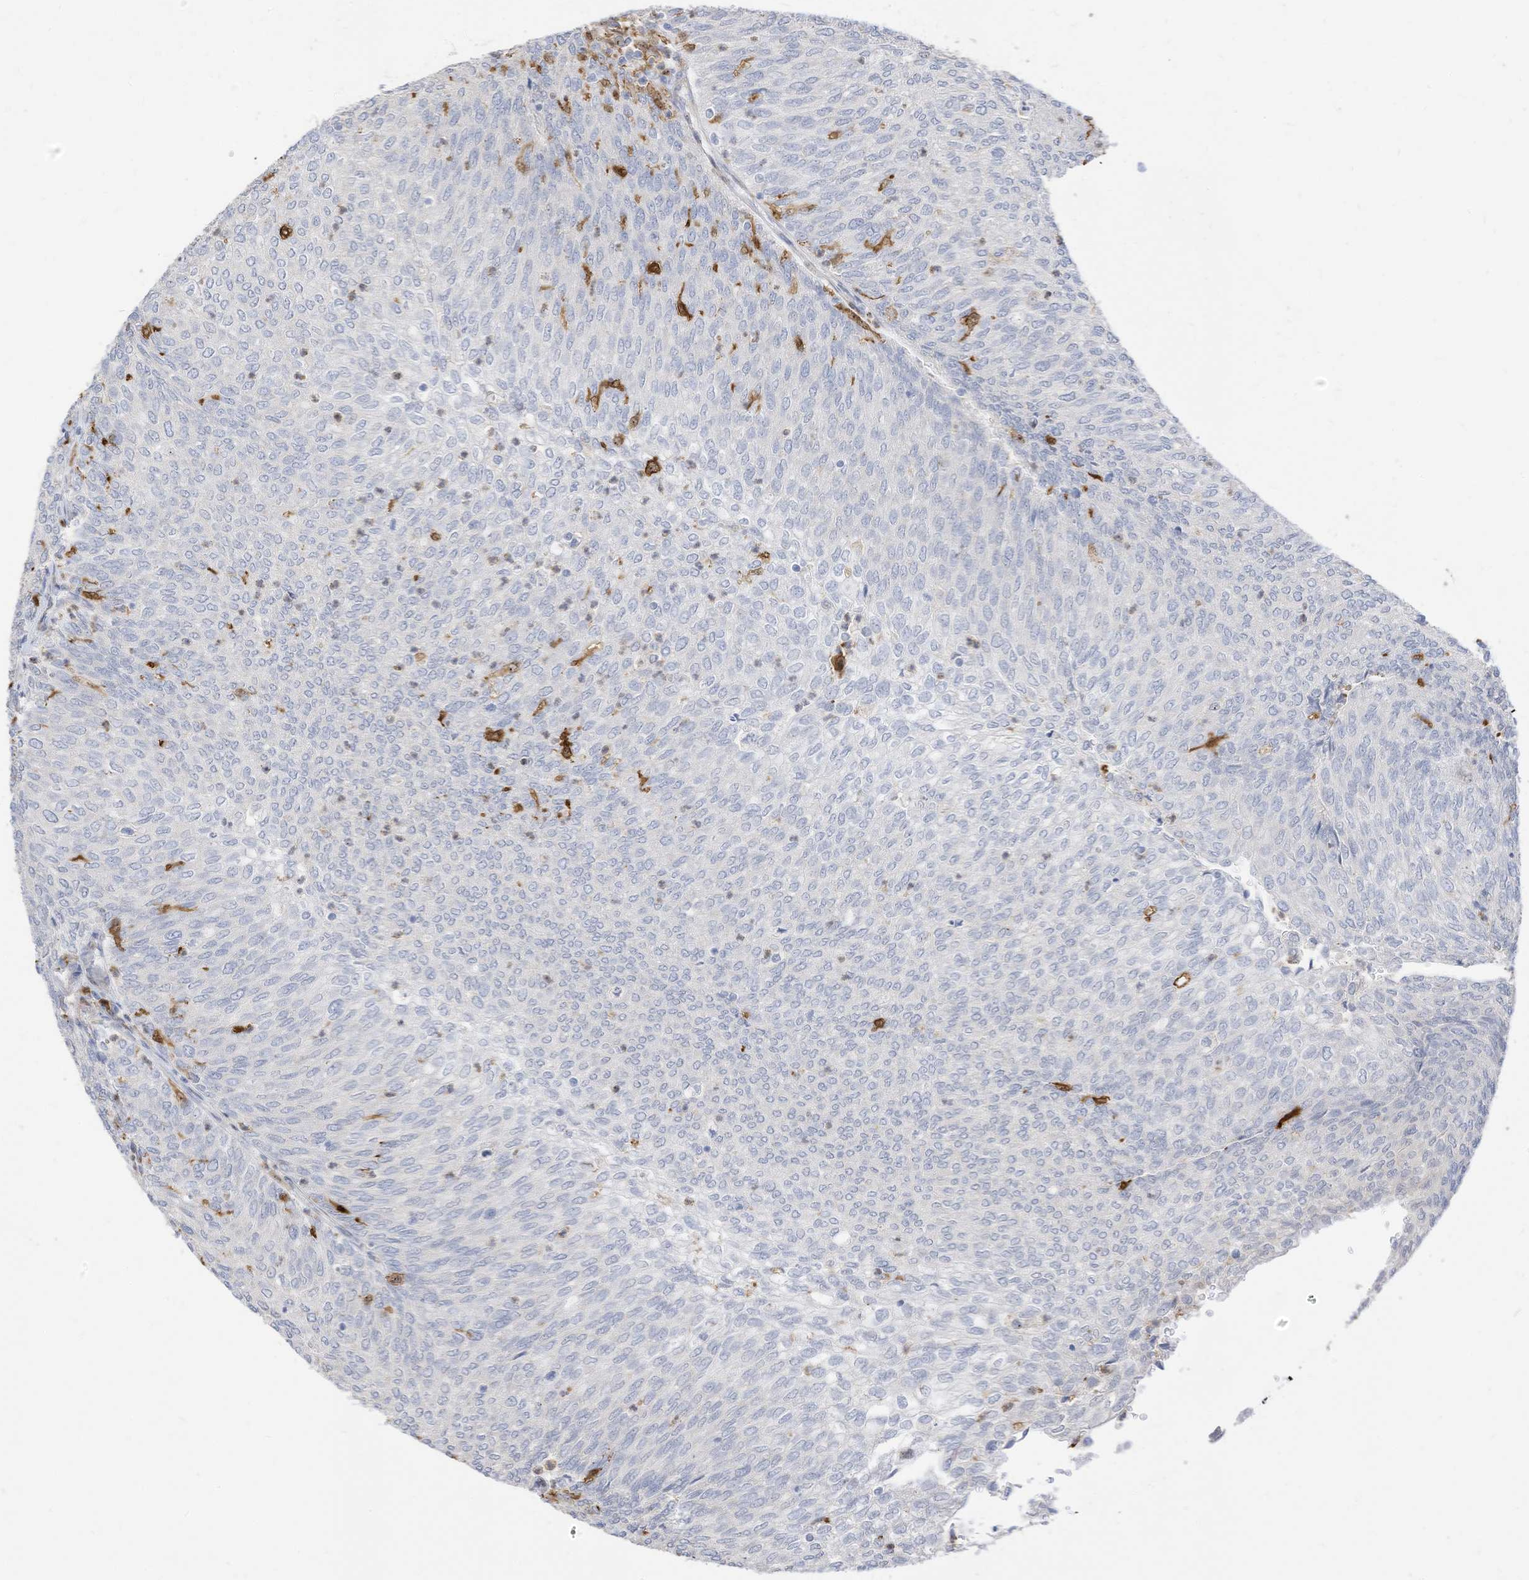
{"staining": {"intensity": "negative", "quantity": "none", "location": "none"}, "tissue": "urothelial cancer", "cell_type": "Tumor cells", "image_type": "cancer", "snomed": [{"axis": "morphology", "description": "Urothelial carcinoma, Low grade"}, {"axis": "topography", "description": "Urinary bladder"}], "caption": "This is an immunohistochemistry histopathology image of urothelial cancer. There is no expression in tumor cells.", "gene": "ATP13A1", "patient": {"sex": "female", "age": 79}}